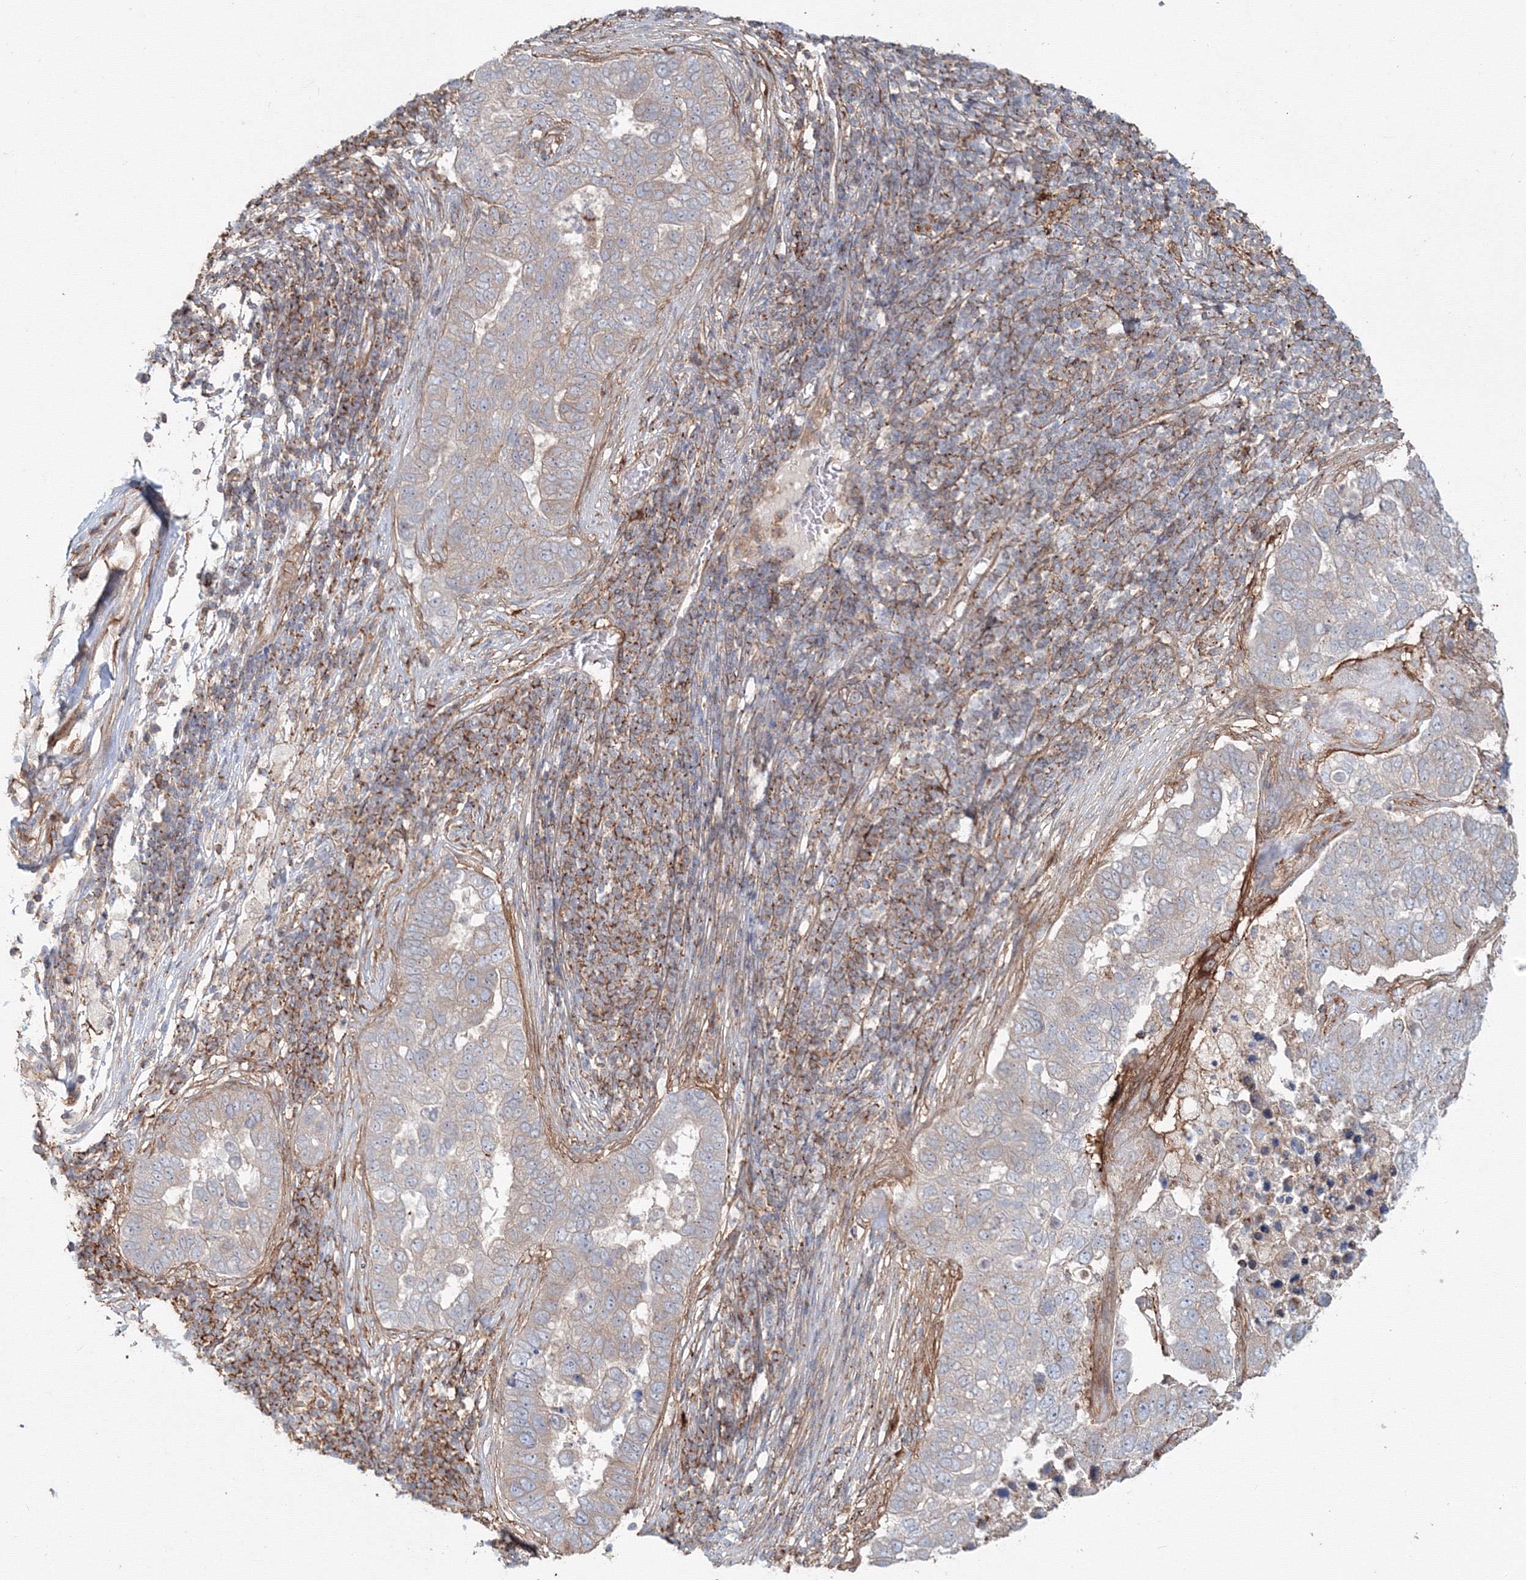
{"staining": {"intensity": "weak", "quantity": "<25%", "location": "cytoplasmic/membranous"}, "tissue": "pancreatic cancer", "cell_type": "Tumor cells", "image_type": "cancer", "snomed": [{"axis": "morphology", "description": "Adenocarcinoma, NOS"}, {"axis": "topography", "description": "Pancreas"}], "caption": "Immunohistochemistry photomicrograph of pancreatic cancer (adenocarcinoma) stained for a protein (brown), which demonstrates no positivity in tumor cells.", "gene": "SH3PXD2A", "patient": {"sex": "female", "age": 61}}